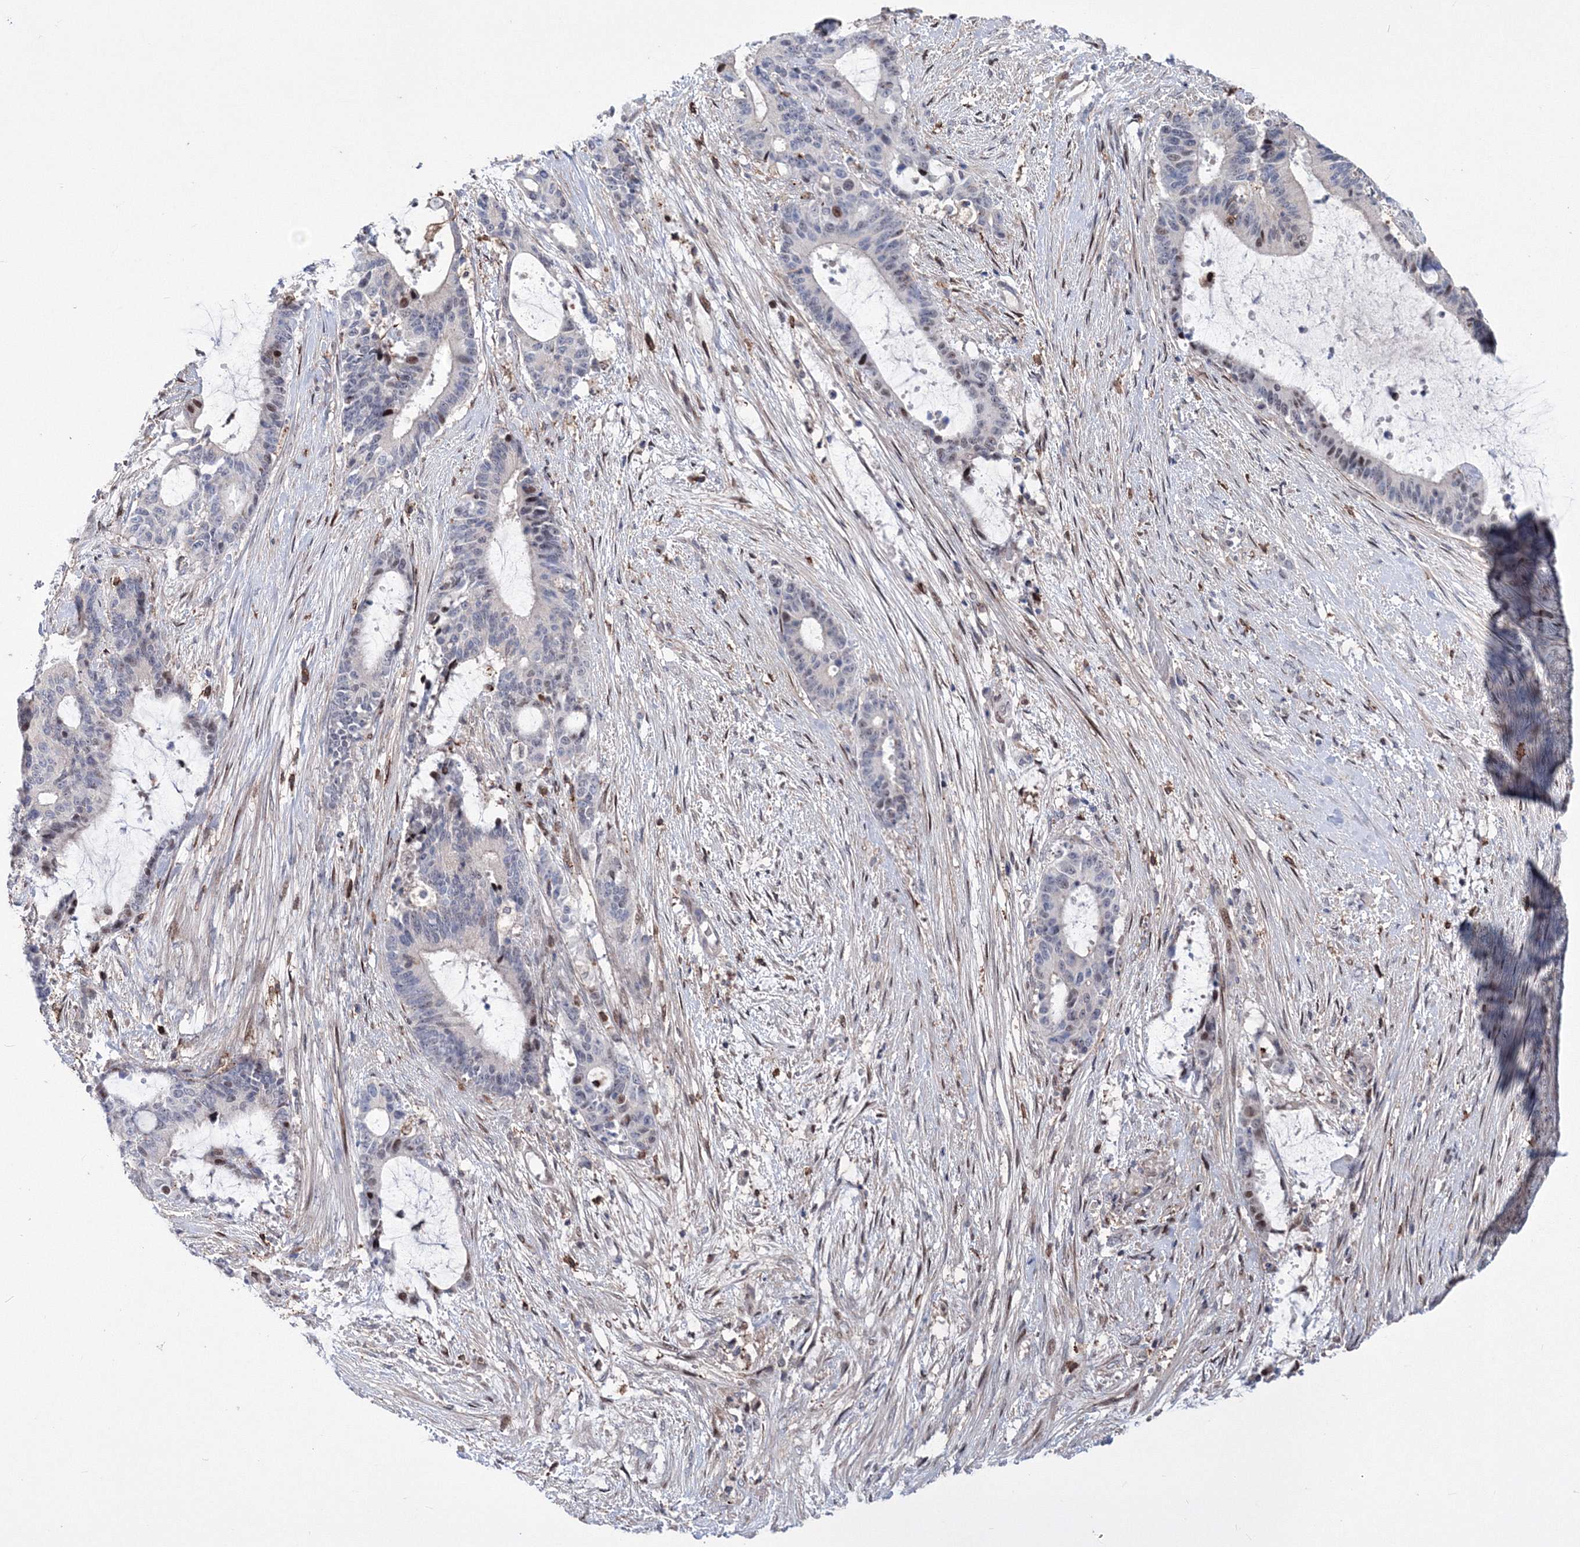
{"staining": {"intensity": "moderate", "quantity": "<25%", "location": "nuclear"}, "tissue": "liver cancer", "cell_type": "Tumor cells", "image_type": "cancer", "snomed": [{"axis": "morphology", "description": "Normal tissue, NOS"}, {"axis": "morphology", "description": "Cholangiocarcinoma"}, {"axis": "topography", "description": "Liver"}, {"axis": "topography", "description": "Peripheral nerve tissue"}], "caption": "This histopathology image reveals immunohistochemistry staining of human liver cancer, with low moderate nuclear expression in about <25% of tumor cells.", "gene": "RNPEPL1", "patient": {"sex": "female", "age": 73}}